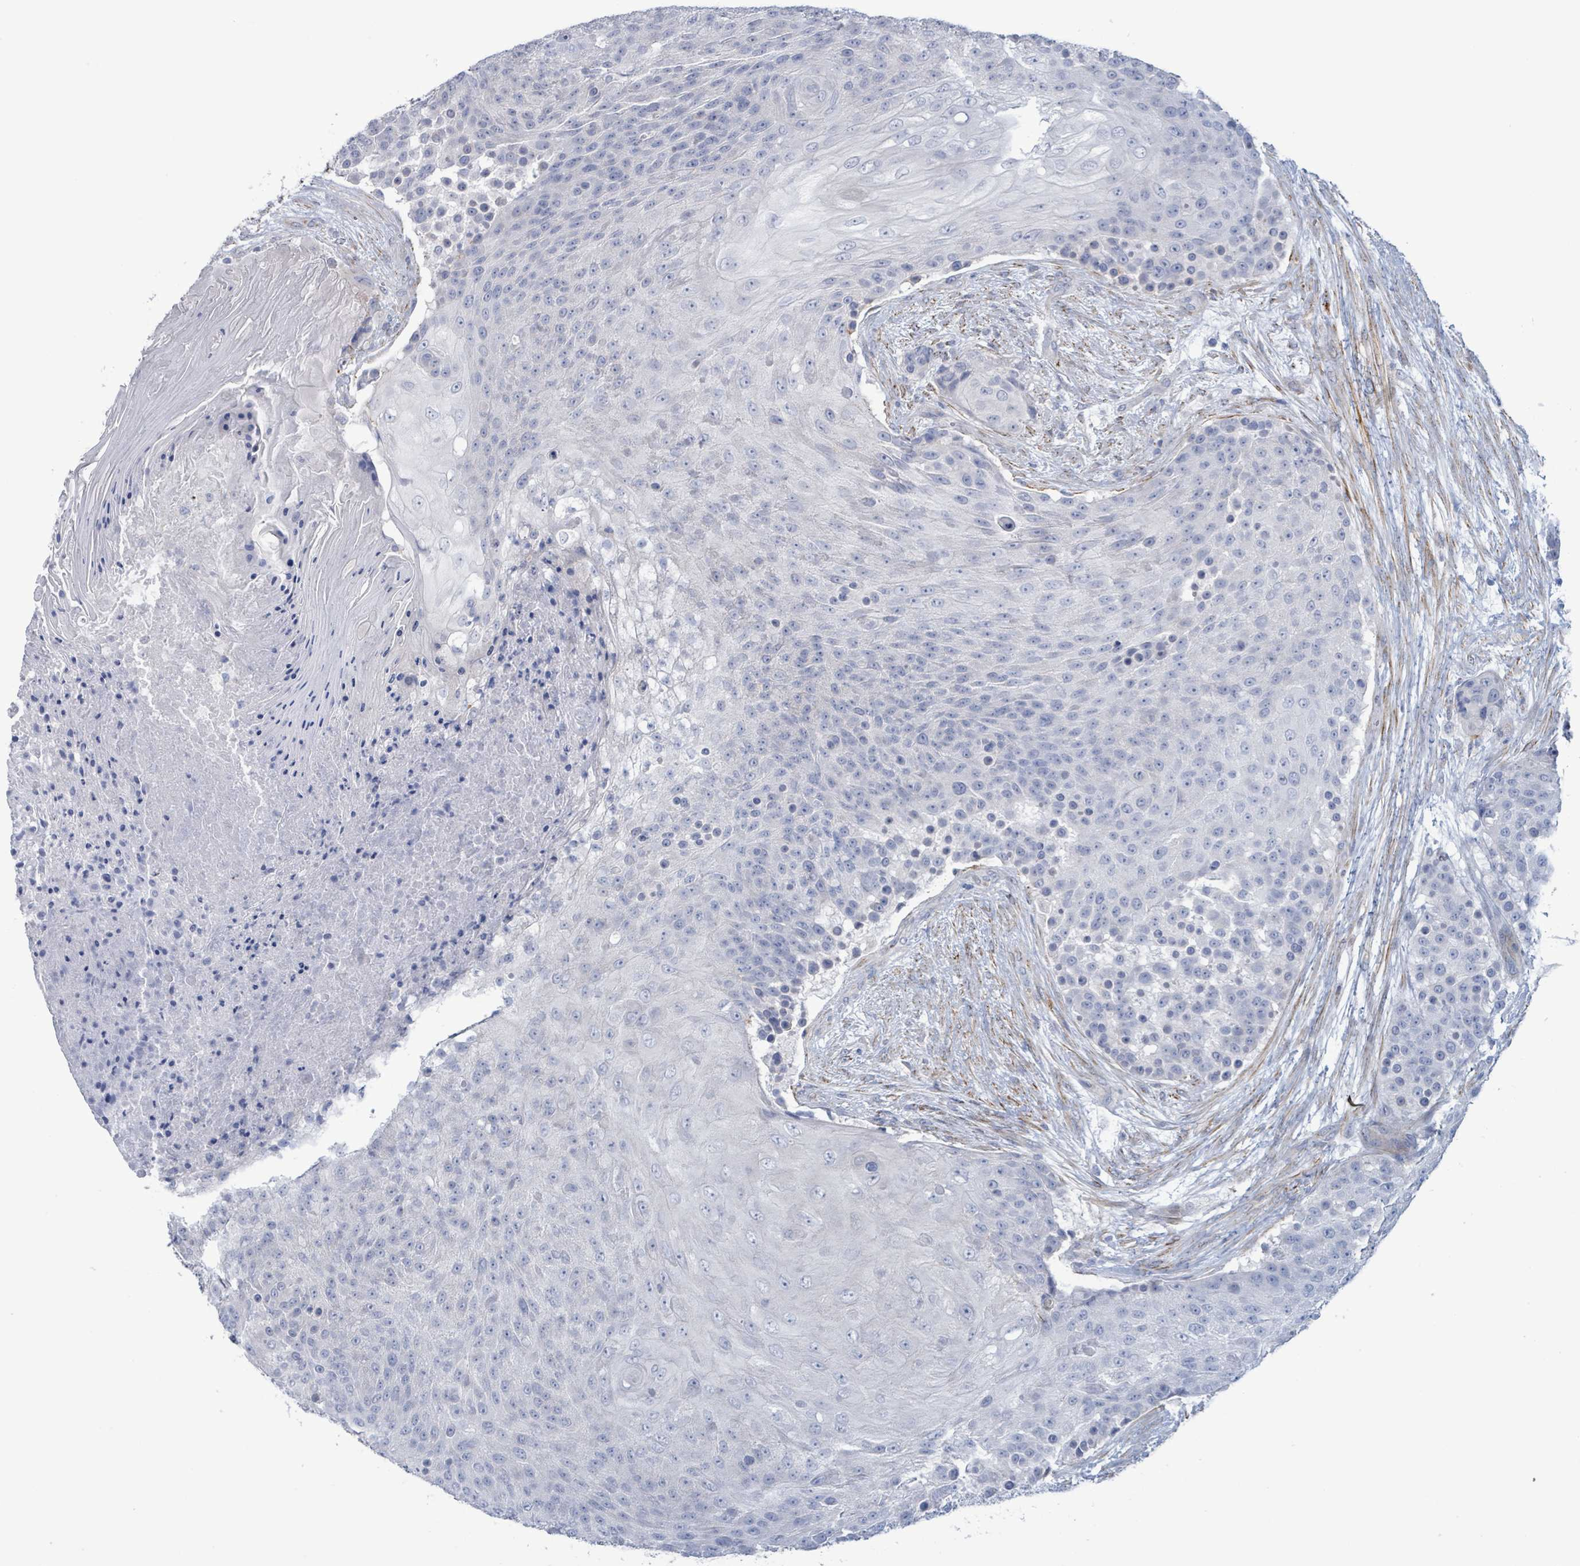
{"staining": {"intensity": "negative", "quantity": "none", "location": "none"}, "tissue": "urothelial cancer", "cell_type": "Tumor cells", "image_type": "cancer", "snomed": [{"axis": "morphology", "description": "Urothelial carcinoma, High grade"}, {"axis": "topography", "description": "Urinary bladder"}], "caption": "Immunohistochemical staining of urothelial cancer displays no significant expression in tumor cells.", "gene": "PKLR", "patient": {"sex": "female", "age": 63}}